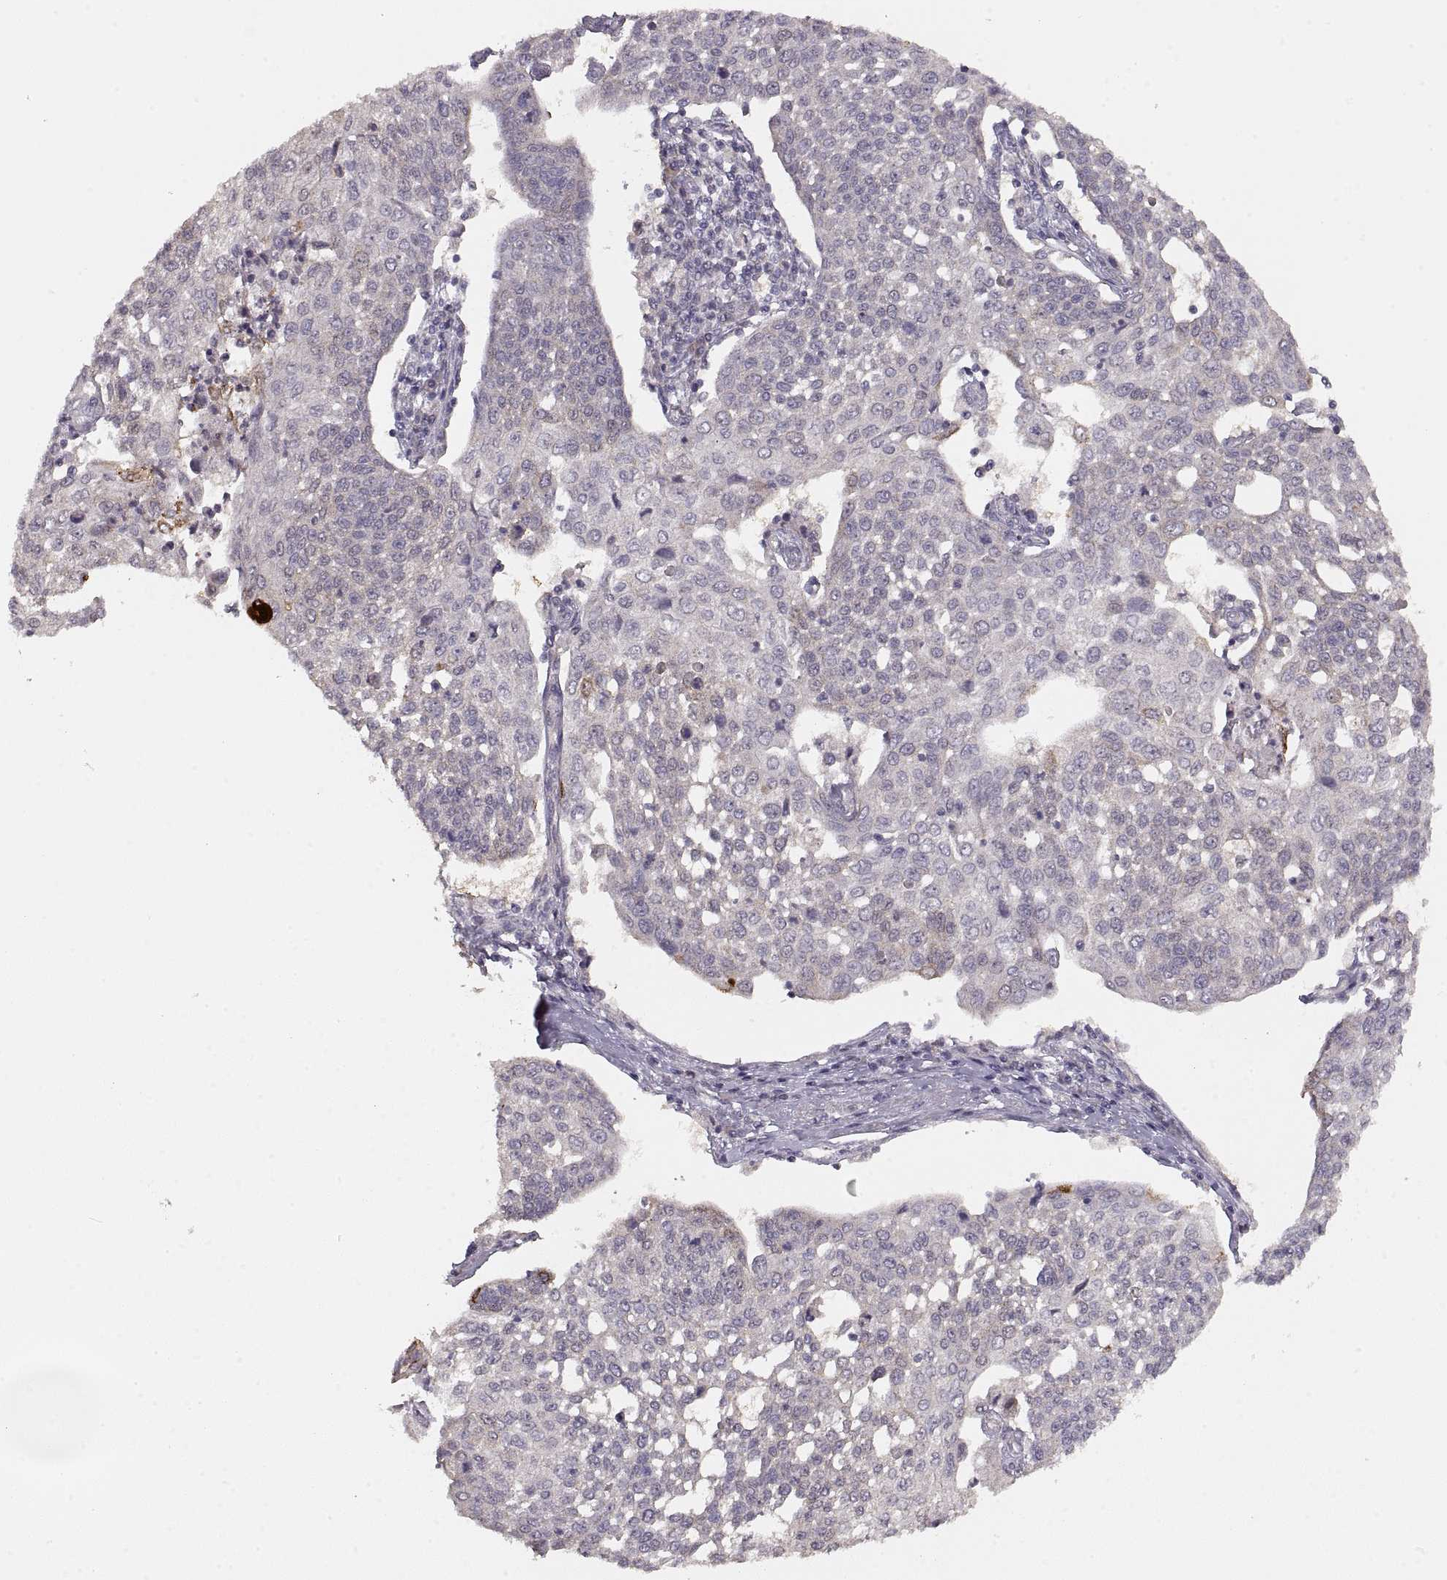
{"staining": {"intensity": "negative", "quantity": "none", "location": "none"}, "tissue": "cervical cancer", "cell_type": "Tumor cells", "image_type": "cancer", "snomed": [{"axis": "morphology", "description": "Squamous cell carcinoma, NOS"}, {"axis": "topography", "description": "Cervix"}], "caption": "High magnification brightfield microscopy of cervical cancer stained with DAB (brown) and counterstained with hematoxylin (blue): tumor cells show no significant expression.", "gene": "LAMC2", "patient": {"sex": "female", "age": 34}}